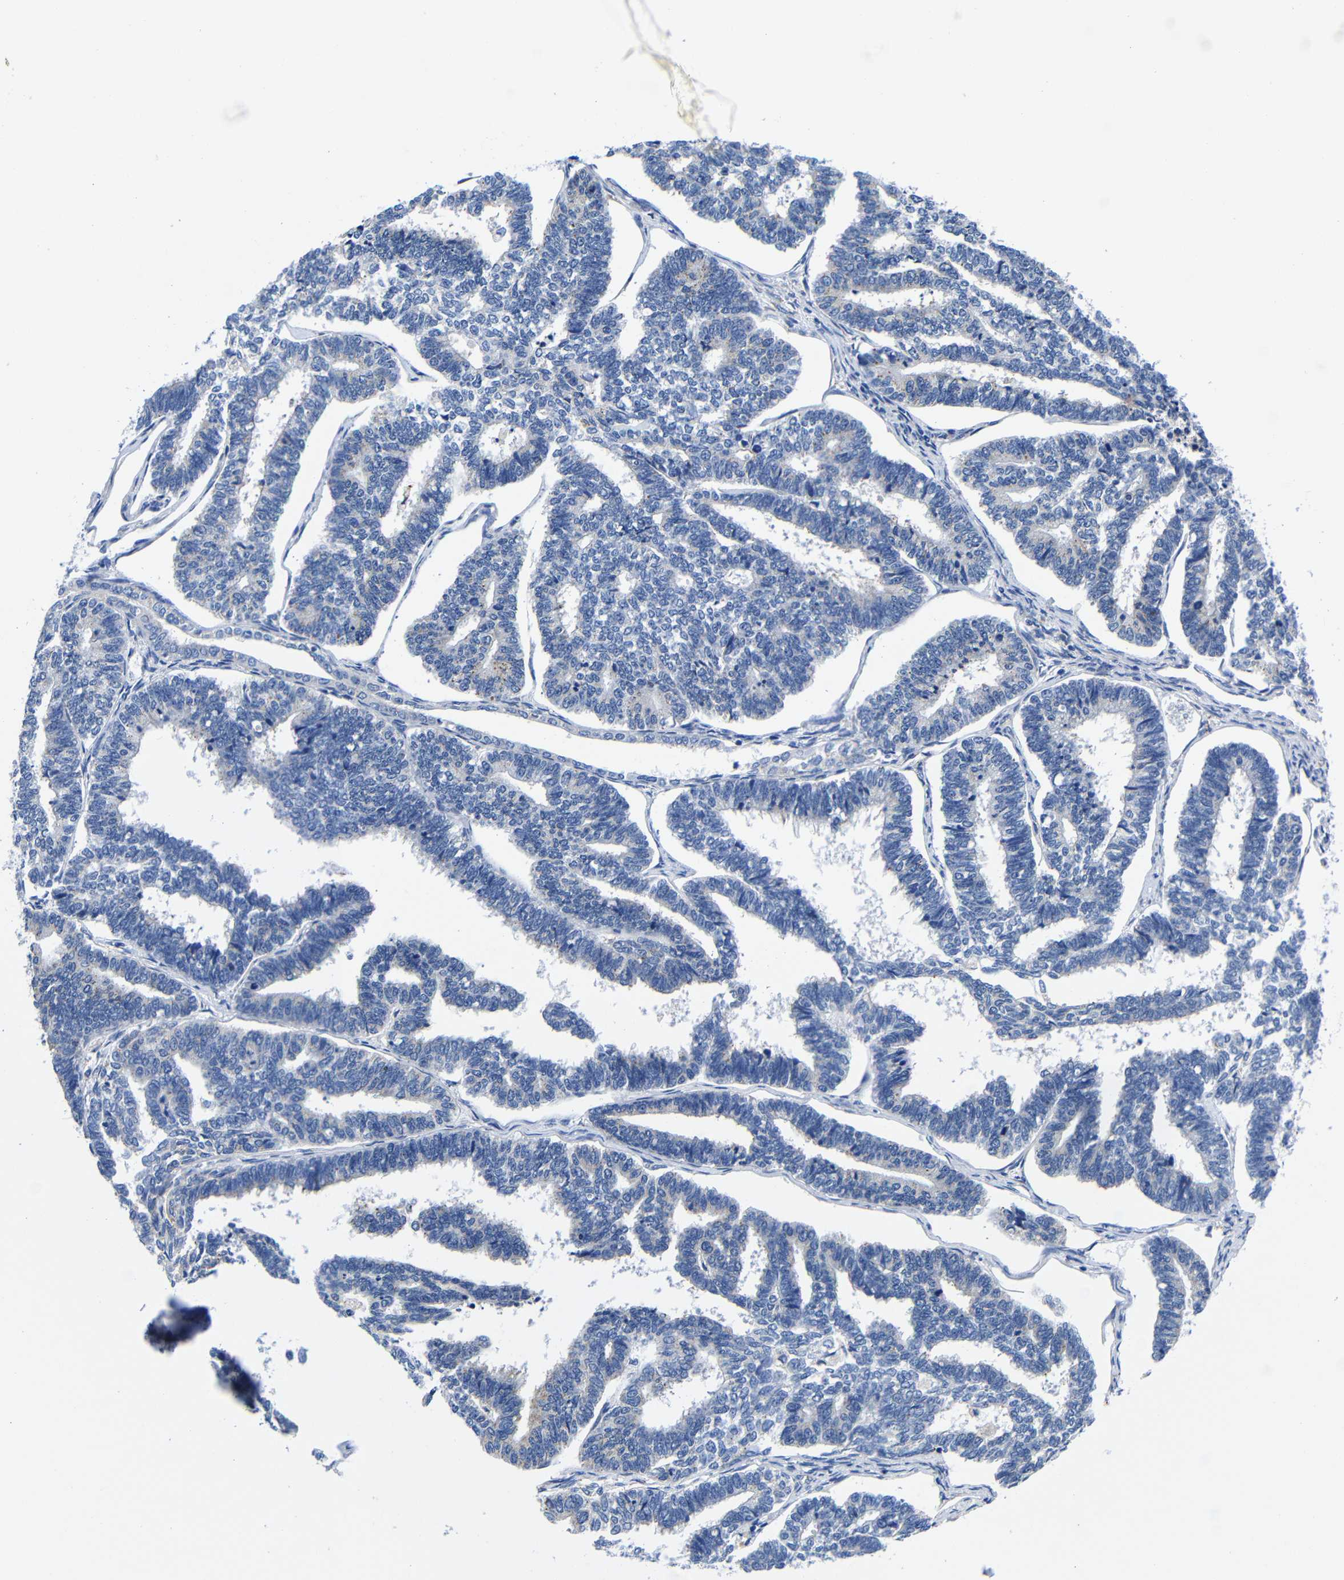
{"staining": {"intensity": "negative", "quantity": "none", "location": "none"}, "tissue": "endometrial cancer", "cell_type": "Tumor cells", "image_type": "cancer", "snomed": [{"axis": "morphology", "description": "Adenocarcinoma, NOS"}, {"axis": "topography", "description": "Endometrium"}], "caption": "High power microscopy photomicrograph of an IHC photomicrograph of endometrial cancer (adenocarcinoma), revealing no significant positivity in tumor cells. (Immunohistochemistry, brightfield microscopy, high magnification).", "gene": "CLEC4G", "patient": {"sex": "female", "age": 70}}